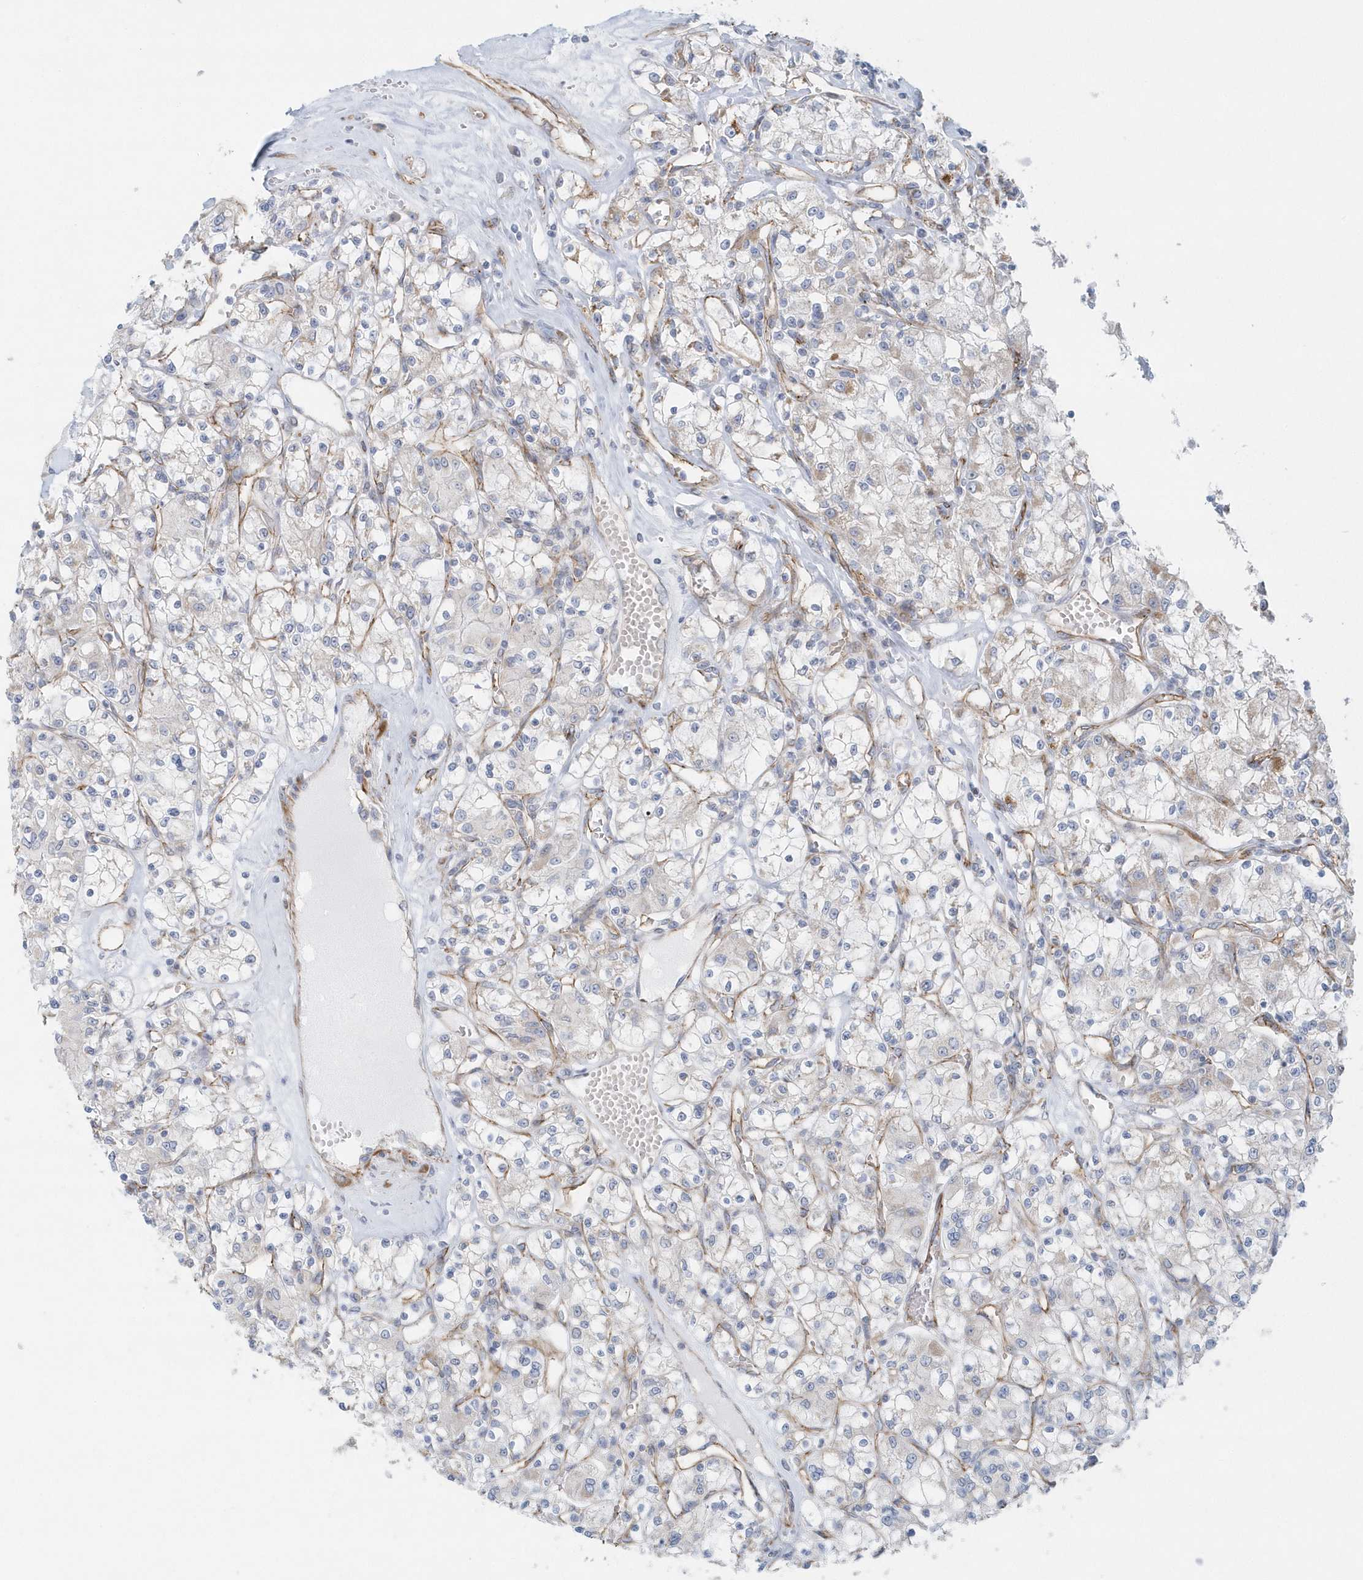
{"staining": {"intensity": "negative", "quantity": "none", "location": "none"}, "tissue": "renal cancer", "cell_type": "Tumor cells", "image_type": "cancer", "snomed": [{"axis": "morphology", "description": "Adenocarcinoma, NOS"}, {"axis": "topography", "description": "Kidney"}], "caption": "IHC histopathology image of renal cancer (adenocarcinoma) stained for a protein (brown), which displays no expression in tumor cells. (Brightfield microscopy of DAB immunohistochemistry at high magnification).", "gene": "GPR152", "patient": {"sex": "female", "age": 59}}